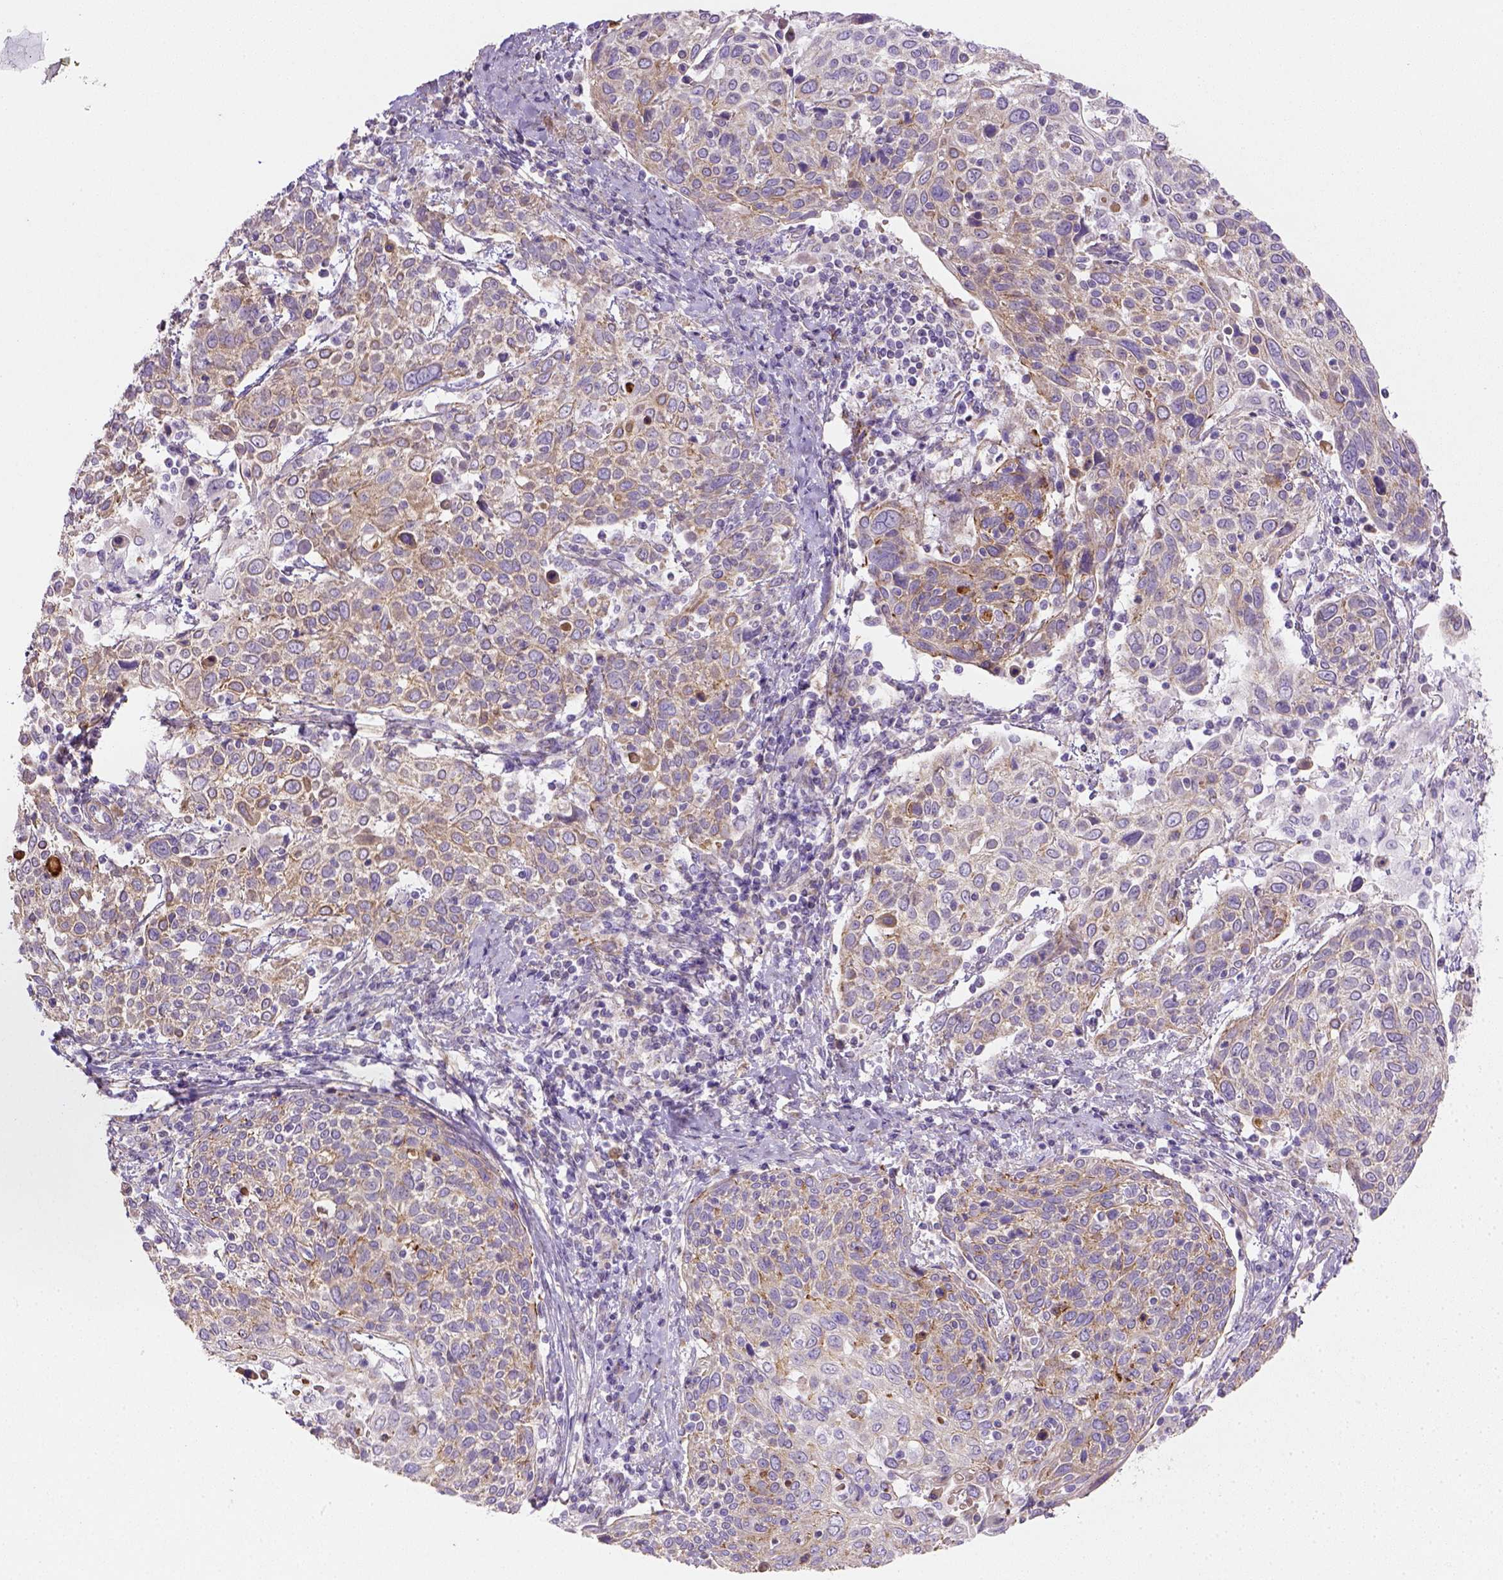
{"staining": {"intensity": "weak", "quantity": ">75%", "location": "cytoplasmic/membranous"}, "tissue": "cervical cancer", "cell_type": "Tumor cells", "image_type": "cancer", "snomed": [{"axis": "morphology", "description": "Squamous cell carcinoma, NOS"}, {"axis": "topography", "description": "Cervix"}], "caption": "Immunohistochemistry (IHC) of human cervical squamous cell carcinoma shows low levels of weak cytoplasmic/membranous staining in approximately >75% of tumor cells. Nuclei are stained in blue.", "gene": "HTRA1", "patient": {"sex": "female", "age": 61}}